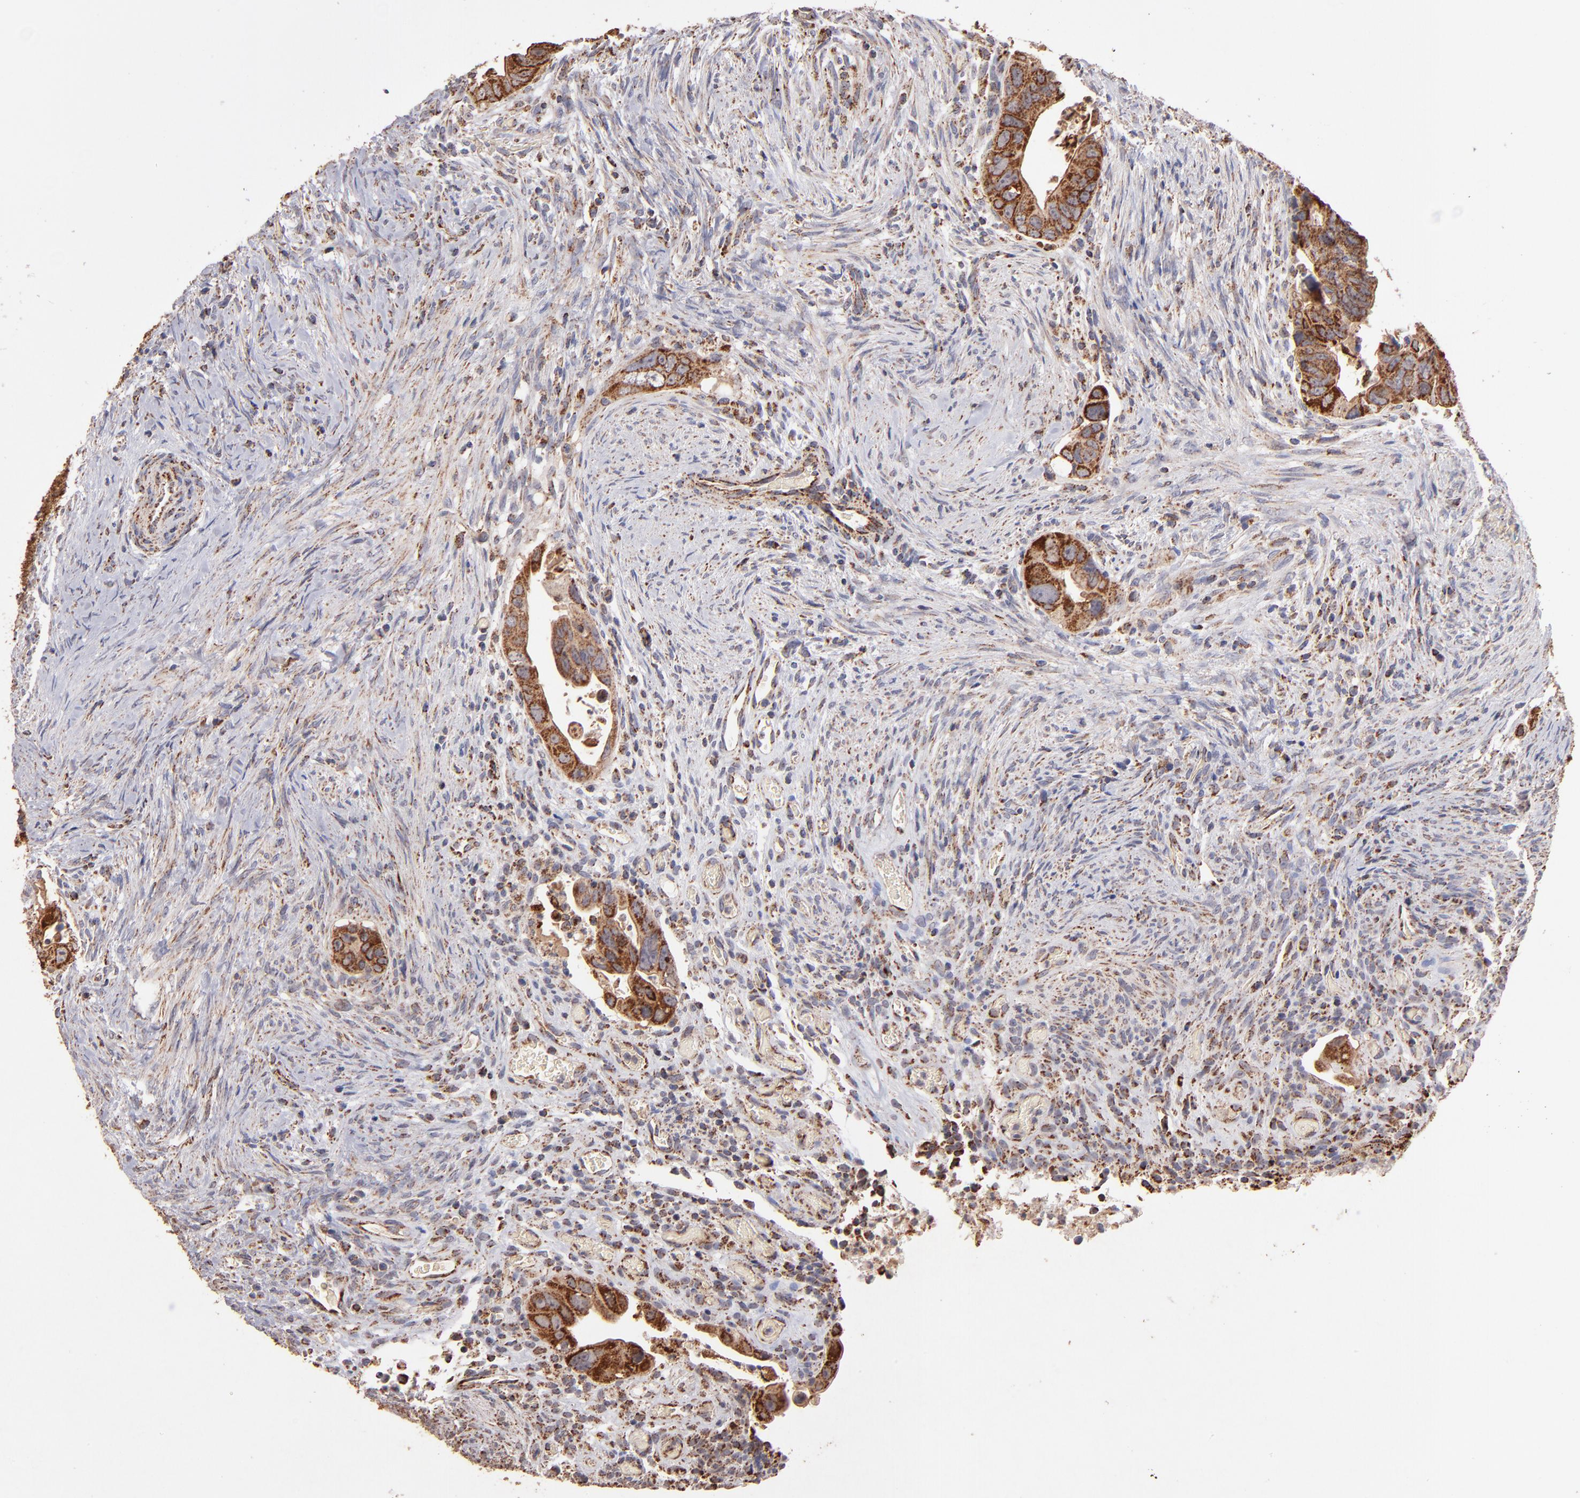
{"staining": {"intensity": "moderate", "quantity": ">75%", "location": "cytoplasmic/membranous"}, "tissue": "colorectal cancer", "cell_type": "Tumor cells", "image_type": "cancer", "snomed": [{"axis": "morphology", "description": "Adenocarcinoma, NOS"}, {"axis": "topography", "description": "Rectum"}], "caption": "A brown stain highlights moderate cytoplasmic/membranous expression of a protein in human colorectal cancer (adenocarcinoma) tumor cells.", "gene": "DLST", "patient": {"sex": "male", "age": 53}}